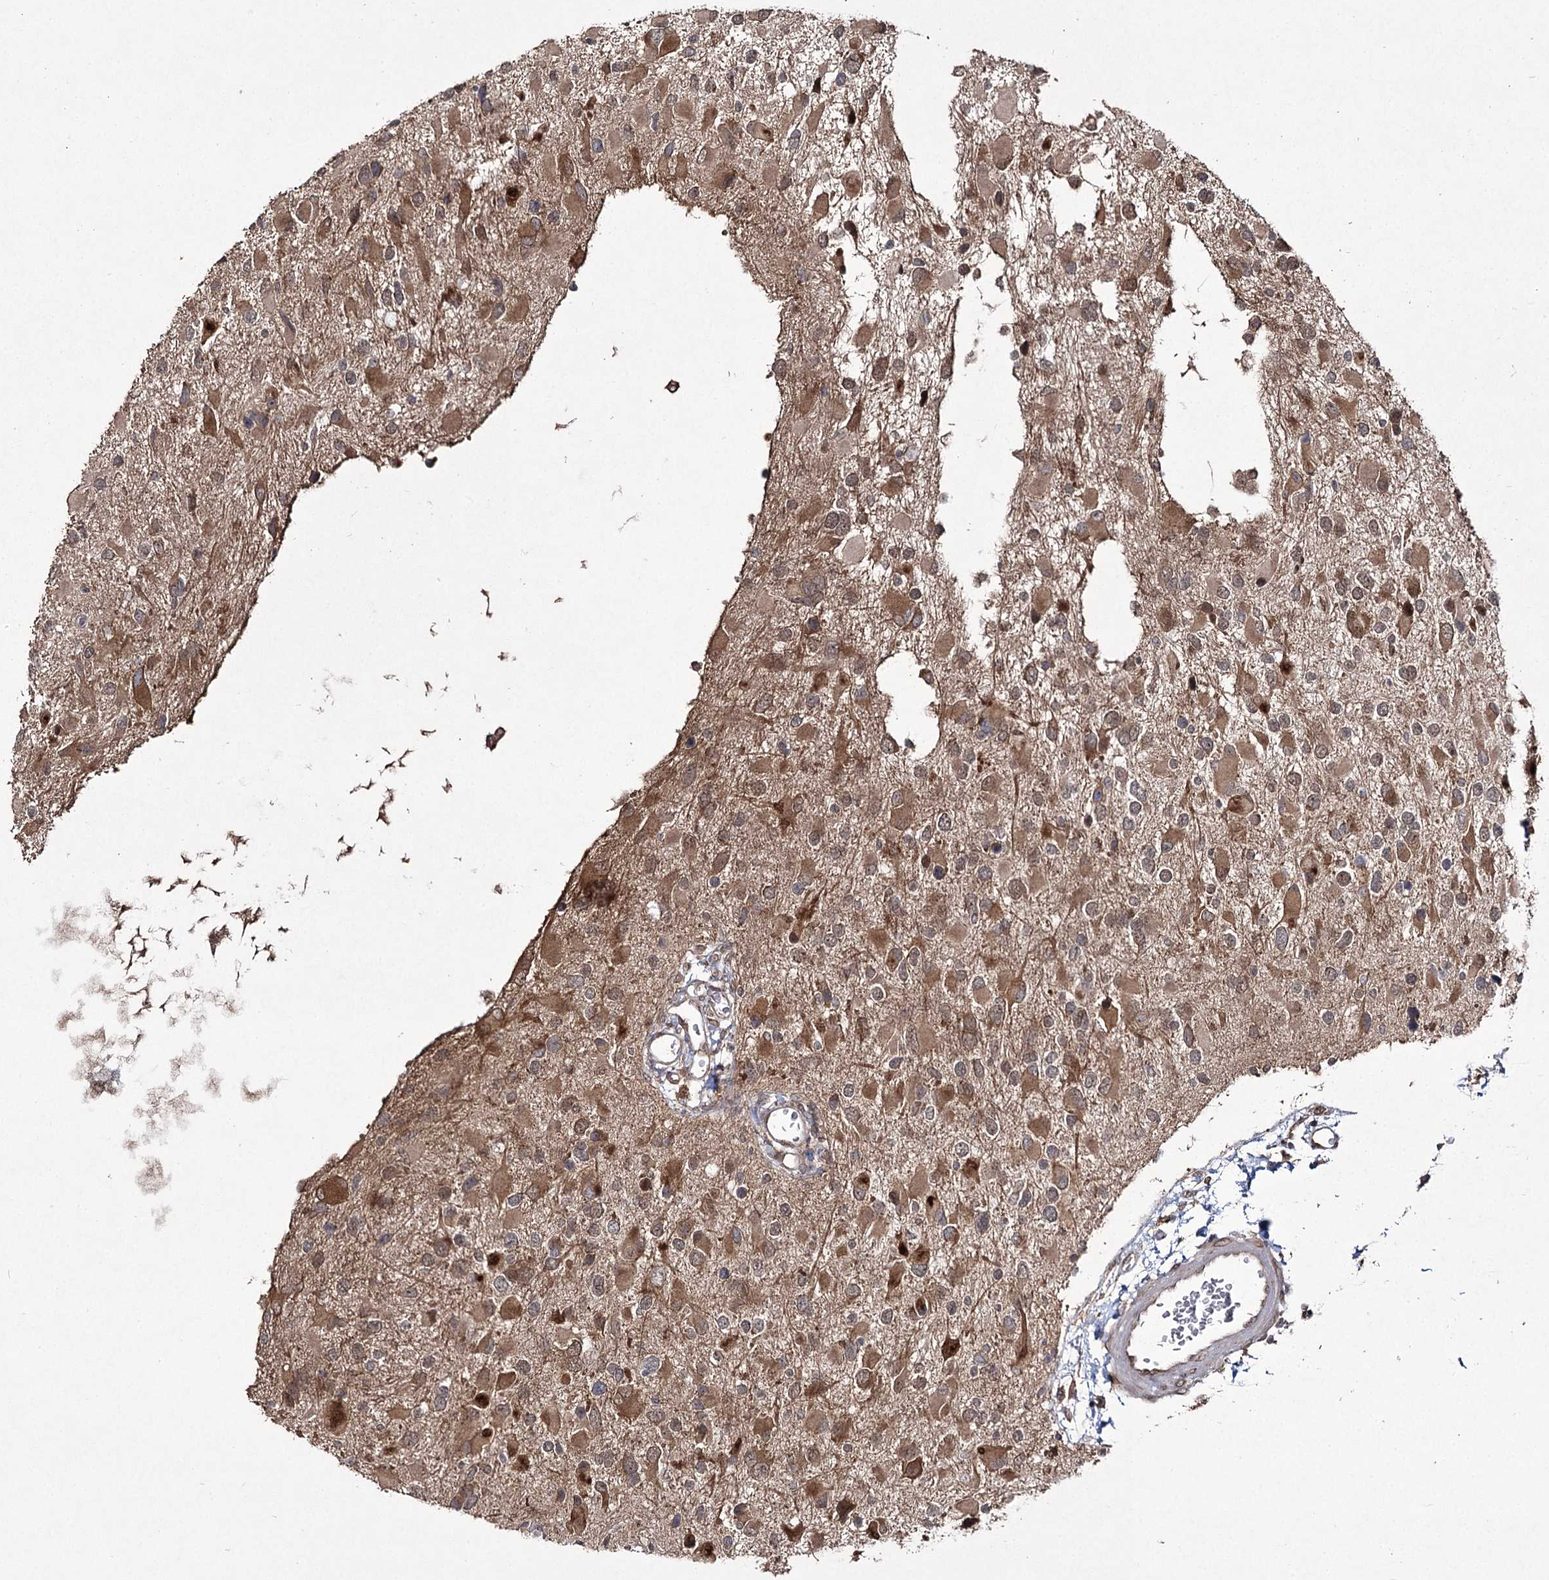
{"staining": {"intensity": "moderate", "quantity": ">75%", "location": "cytoplasmic/membranous"}, "tissue": "glioma", "cell_type": "Tumor cells", "image_type": "cancer", "snomed": [{"axis": "morphology", "description": "Glioma, malignant, High grade"}, {"axis": "topography", "description": "Brain"}], "caption": "The immunohistochemical stain highlights moderate cytoplasmic/membranous expression in tumor cells of high-grade glioma (malignant) tissue.", "gene": "TRNT1", "patient": {"sex": "male", "age": 53}}